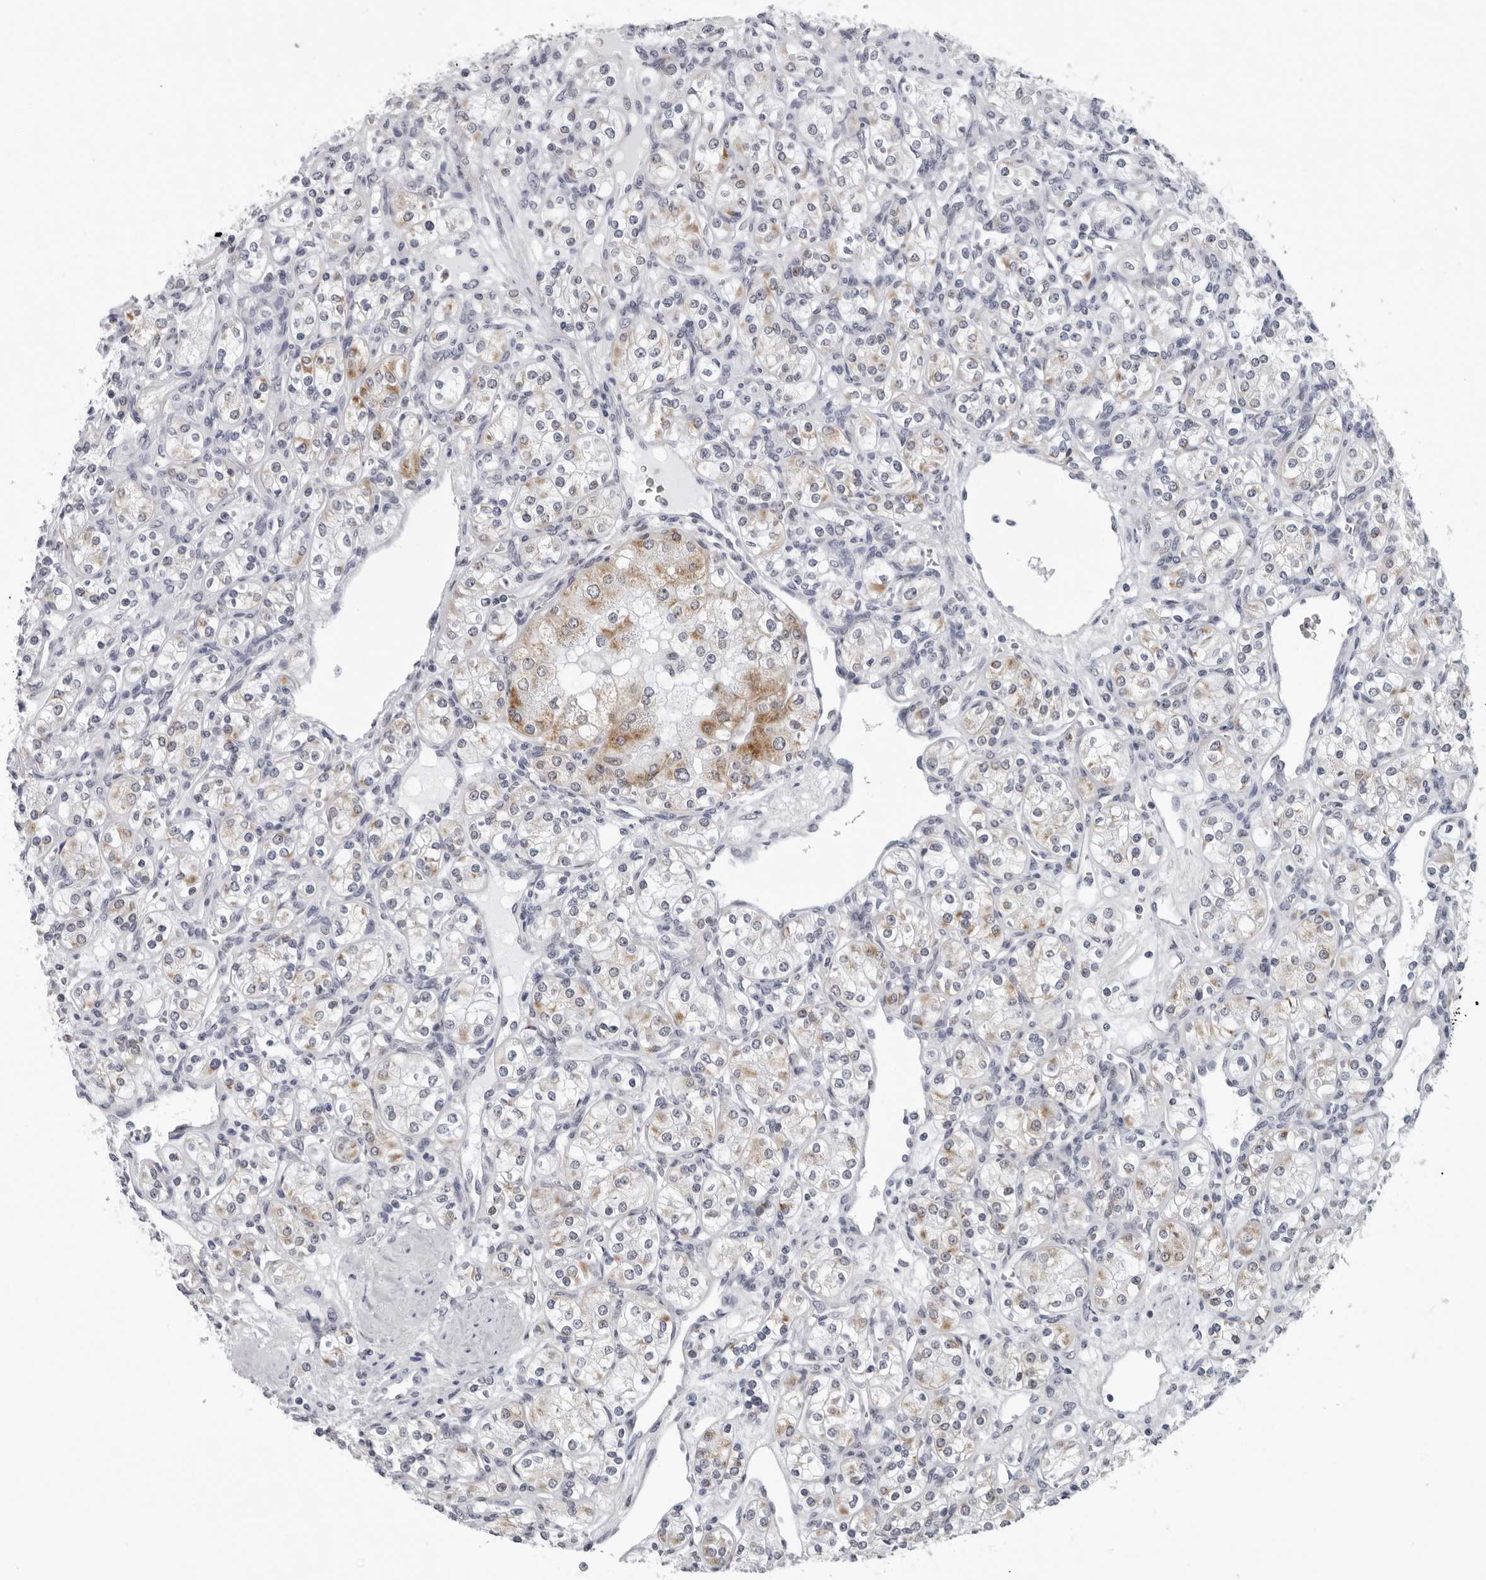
{"staining": {"intensity": "moderate", "quantity": "<25%", "location": "cytoplasmic/membranous"}, "tissue": "renal cancer", "cell_type": "Tumor cells", "image_type": "cancer", "snomed": [{"axis": "morphology", "description": "Adenocarcinoma, NOS"}, {"axis": "topography", "description": "Kidney"}], "caption": "Immunohistochemical staining of renal cancer (adenocarcinoma) shows low levels of moderate cytoplasmic/membranous protein expression in about <25% of tumor cells.", "gene": "CPT2", "patient": {"sex": "male", "age": 77}}